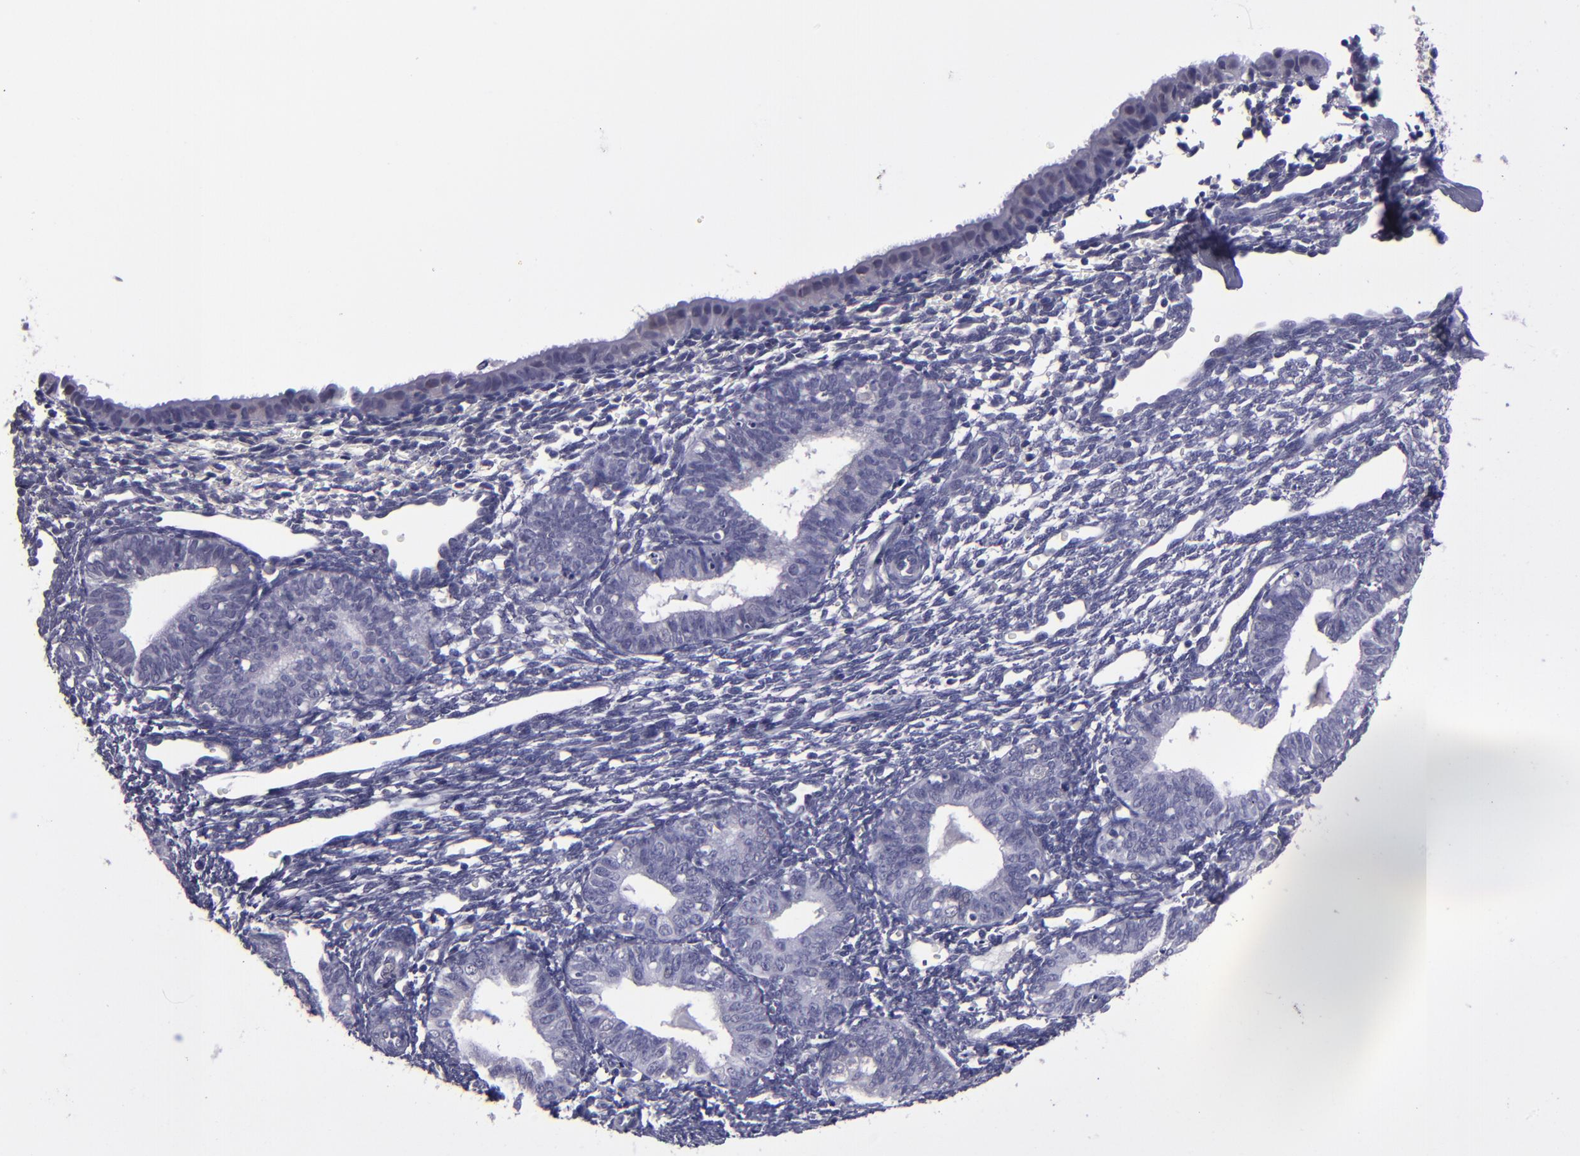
{"staining": {"intensity": "negative", "quantity": "none", "location": "none"}, "tissue": "endometrium", "cell_type": "Cells in endometrial stroma", "image_type": "normal", "snomed": [{"axis": "morphology", "description": "Normal tissue, NOS"}, {"axis": "topography", "description": "Endometrium"}], "caption": "The micrograph displays no staining of cells in endometrial stroma in benign endometrium.", "gene": "CEBPE", "patient": {"sex": "female", "age": 61}}